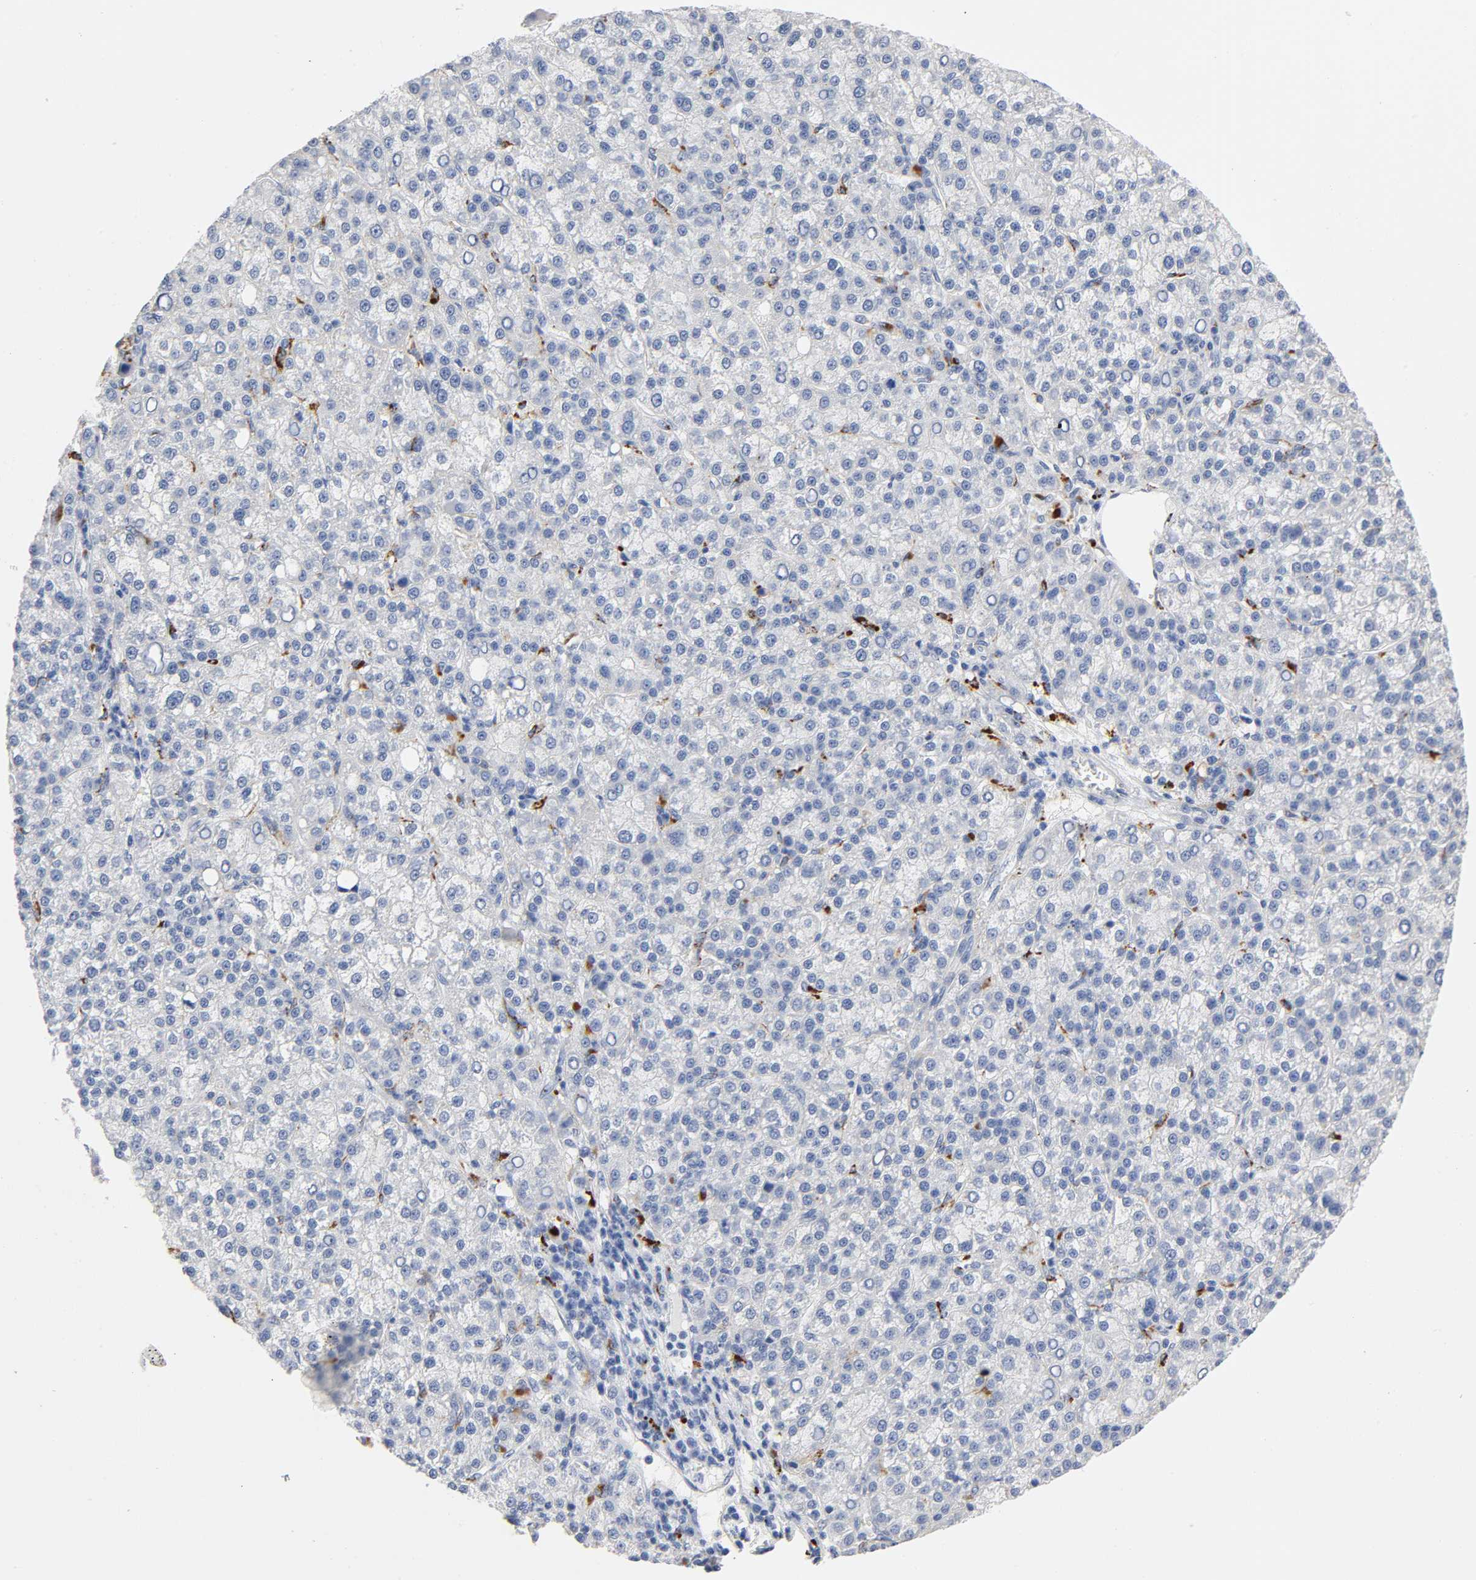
{"staining": {"intensity": "negative", "quantity": "none", "location": "none"}, "tissue": "liver cancer", "cell_type": "Tumor cells", "image_type": "cancer", "snomed": [{"axis": "morphology", "description": "Carcinoma, Hepatocellular, NOS"}, {"axis": "topography", "description": "Liver"}], "caption": "Protein analysis of hepatocellular carcinoma (liver) exhibits no significant expression in tumor cells. The staining was performed using DAB to visualize the protein expression in brown, while the nuclei were stained in blue with hematoxylin (Magnification: 20x).", "gene": "PLP1", "patient": {"sex": "female", "age": 58}}